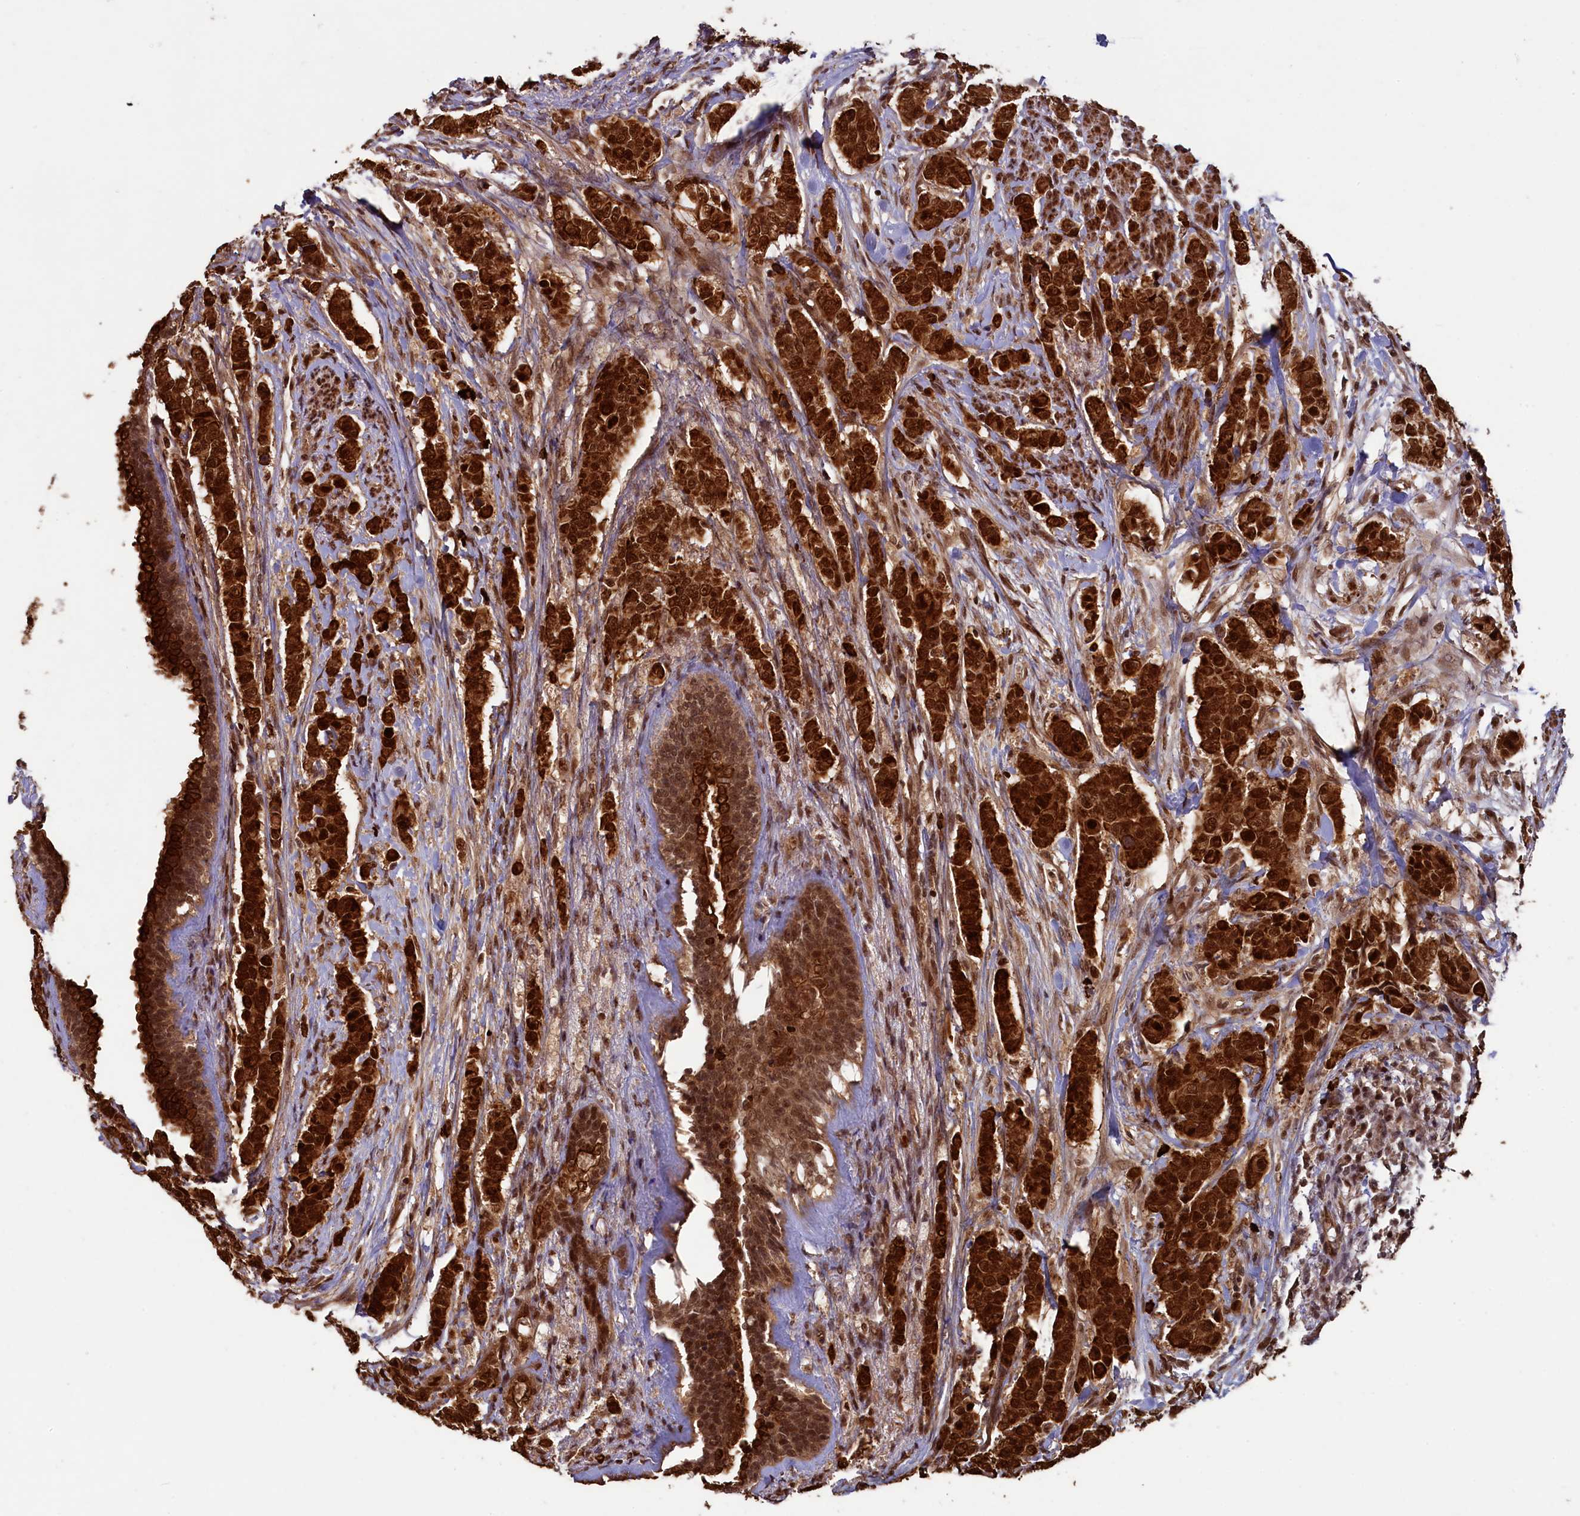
{"staining": {"intensity": "strong", "quantity": ">75%", "location": "cytoplasmic/membranous,nuclear"}, "tissue": "breast cancer", "cell_type": "Tumor cells", "image_type": "cancer", "snomed": [{"axis": "morphology", "description": "Duct carcinoma"}, {"axis": "topography", "description": "Breast"}], "caption": "Protein staining reveals strong cytoplasmic/membranous and nuclear expression in approximately >75% of tumor cells in intraductal carcinoma (breast). (brown staining indicates protein expression, while blue staining denotes nuclei).", "gene": "NAE1", "patient": {"sex": "female", "age": 40}}